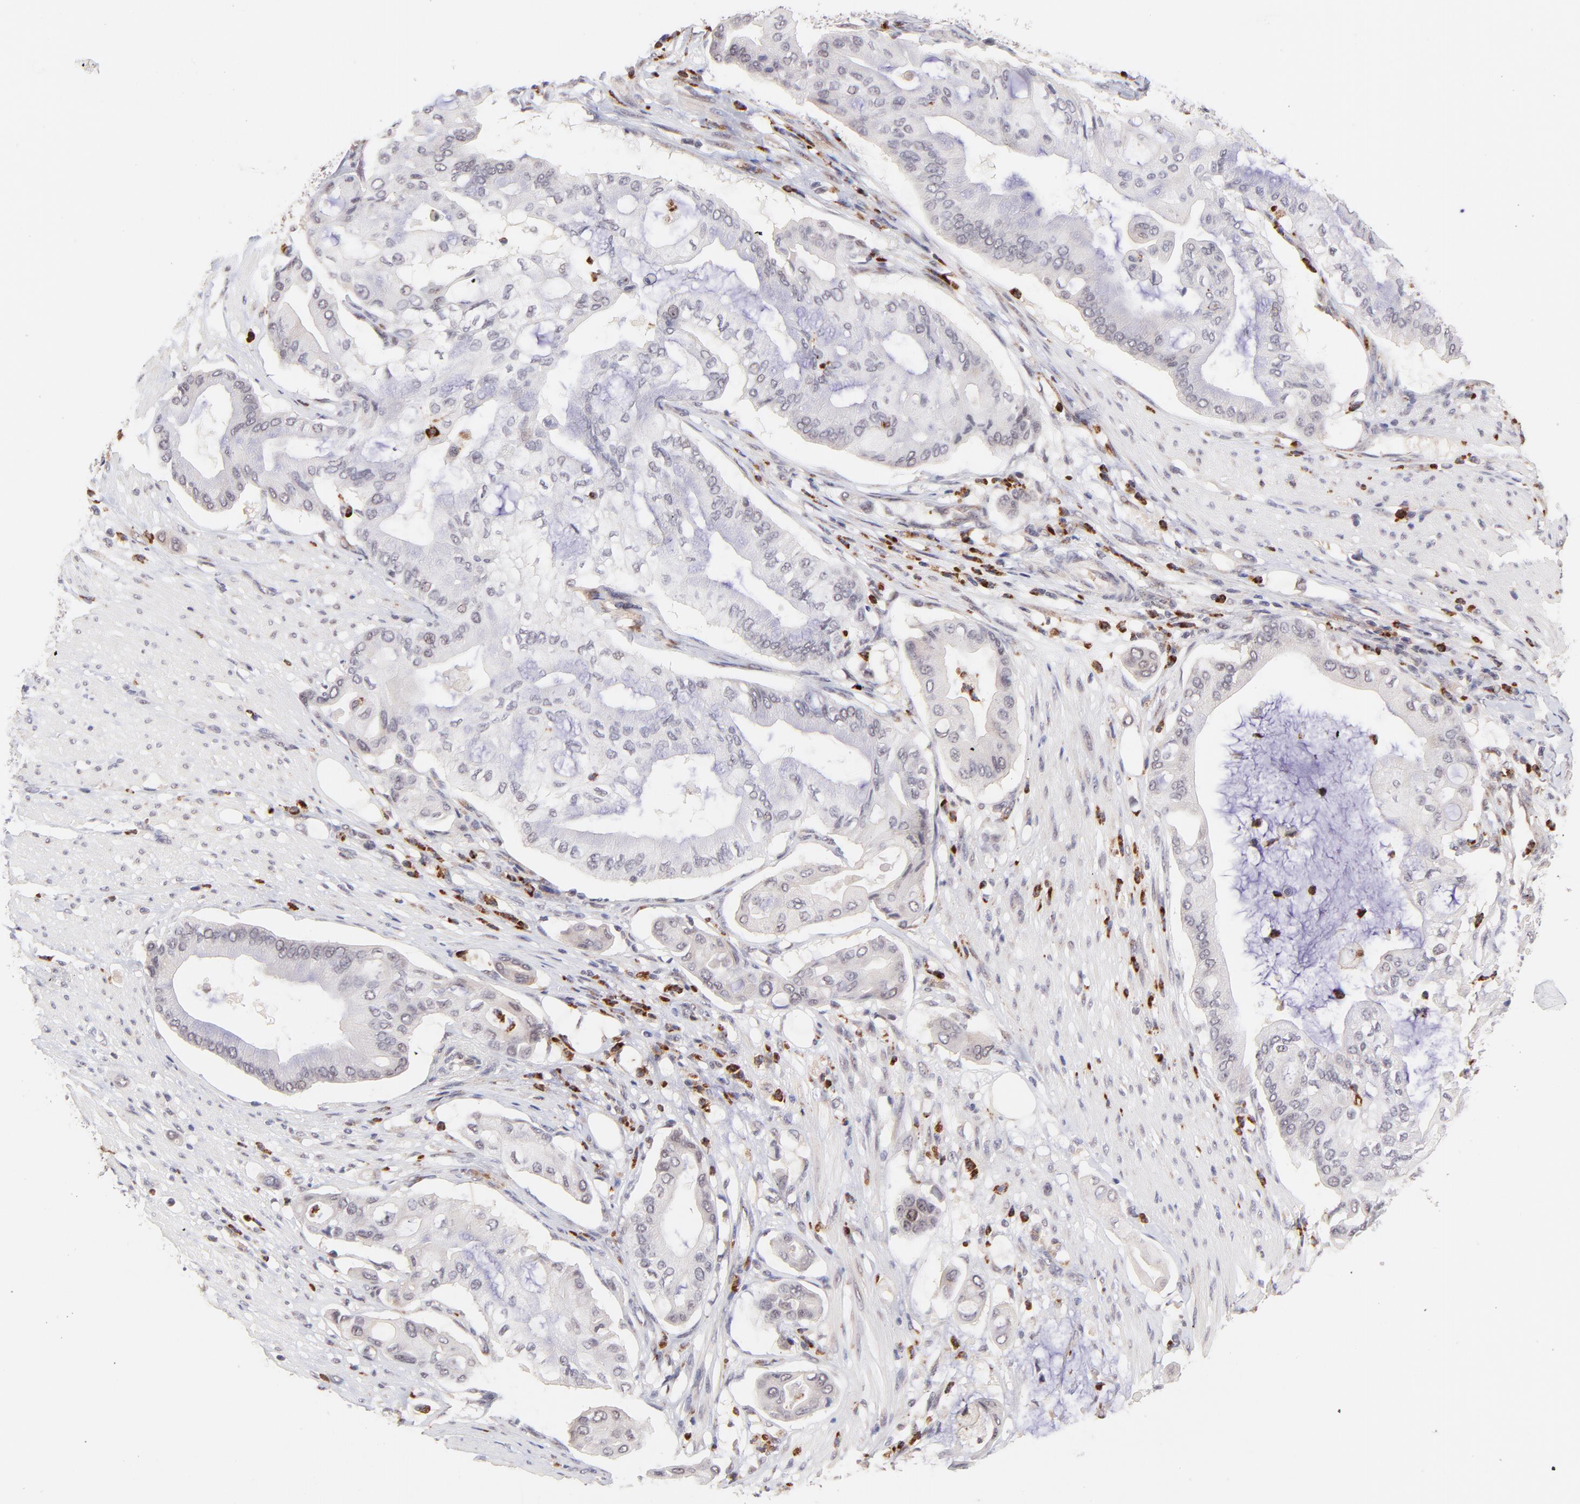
{"staining": {"intensity": "negative", "quantity": "none", "location": "none"}, "tissue": "pancreatic cancer", "cell_type": "Tumor cells", "image_type": "cancer", "snomed": [{"axis": "morphology", "description": "Adenocarcinoma, NOS"}, {"axis": "morphology", "description": "Adenocarcinoma, metastatic, NOS"}, {"axis": "topography", "description": "Lymph node"}, {"axis": "topography", "description": "Pancreas"}, {"axis": "topography", "description": "Duodenum"}], "caption": "Human adenocarcinoma (pancreatic) stained for a protein using IHC displays no positivity in tumor cells.", "gene": "MED12", "patient": {"sex": "female", "age": 64}}